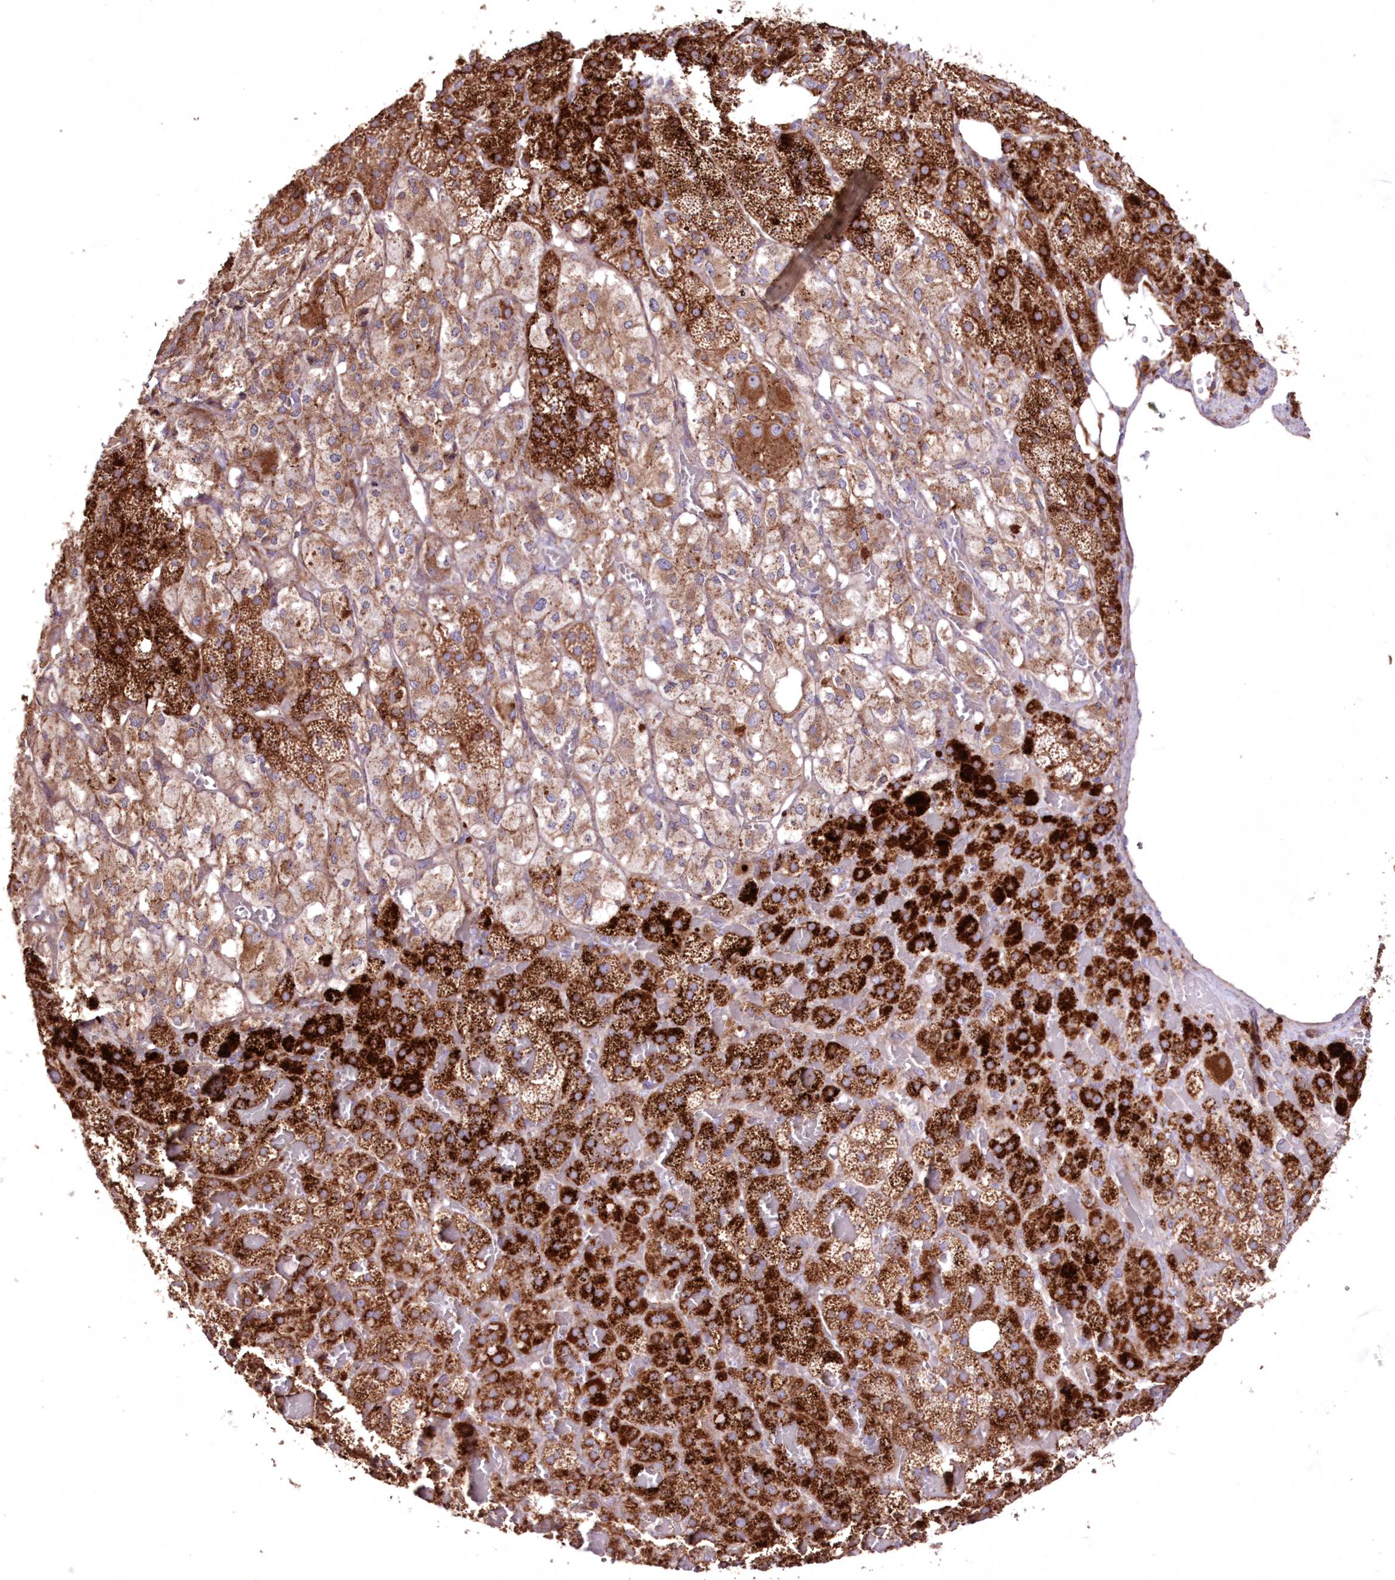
{"staining": {"intensity": "strong", "quantity": ">75%", "location": "cytoplasmic/membranous"}, "tissue": "adrenal gland", "cell_type": "Glandular cells", "image_type": "normal", "snomed": [{"axis": "morphology", "description": "Normal tissue, NOS"}, {"axis": "topography", "description": "Adrenal gland"}], "caption": "Immunohistochemistry staining of benign adrenal gland, which displays high levels of strong cytoplasmic/membranous positivity in approximately >75% of glandular cells indicating strong cytoplasmic/membranous protein expression. The staining was performed using DAB (brown) for protein detection and nuclei were counterstained in hematoxylin (blue).", "gene": "HADHB", "patient": {"sex": "female", "age": 59}}